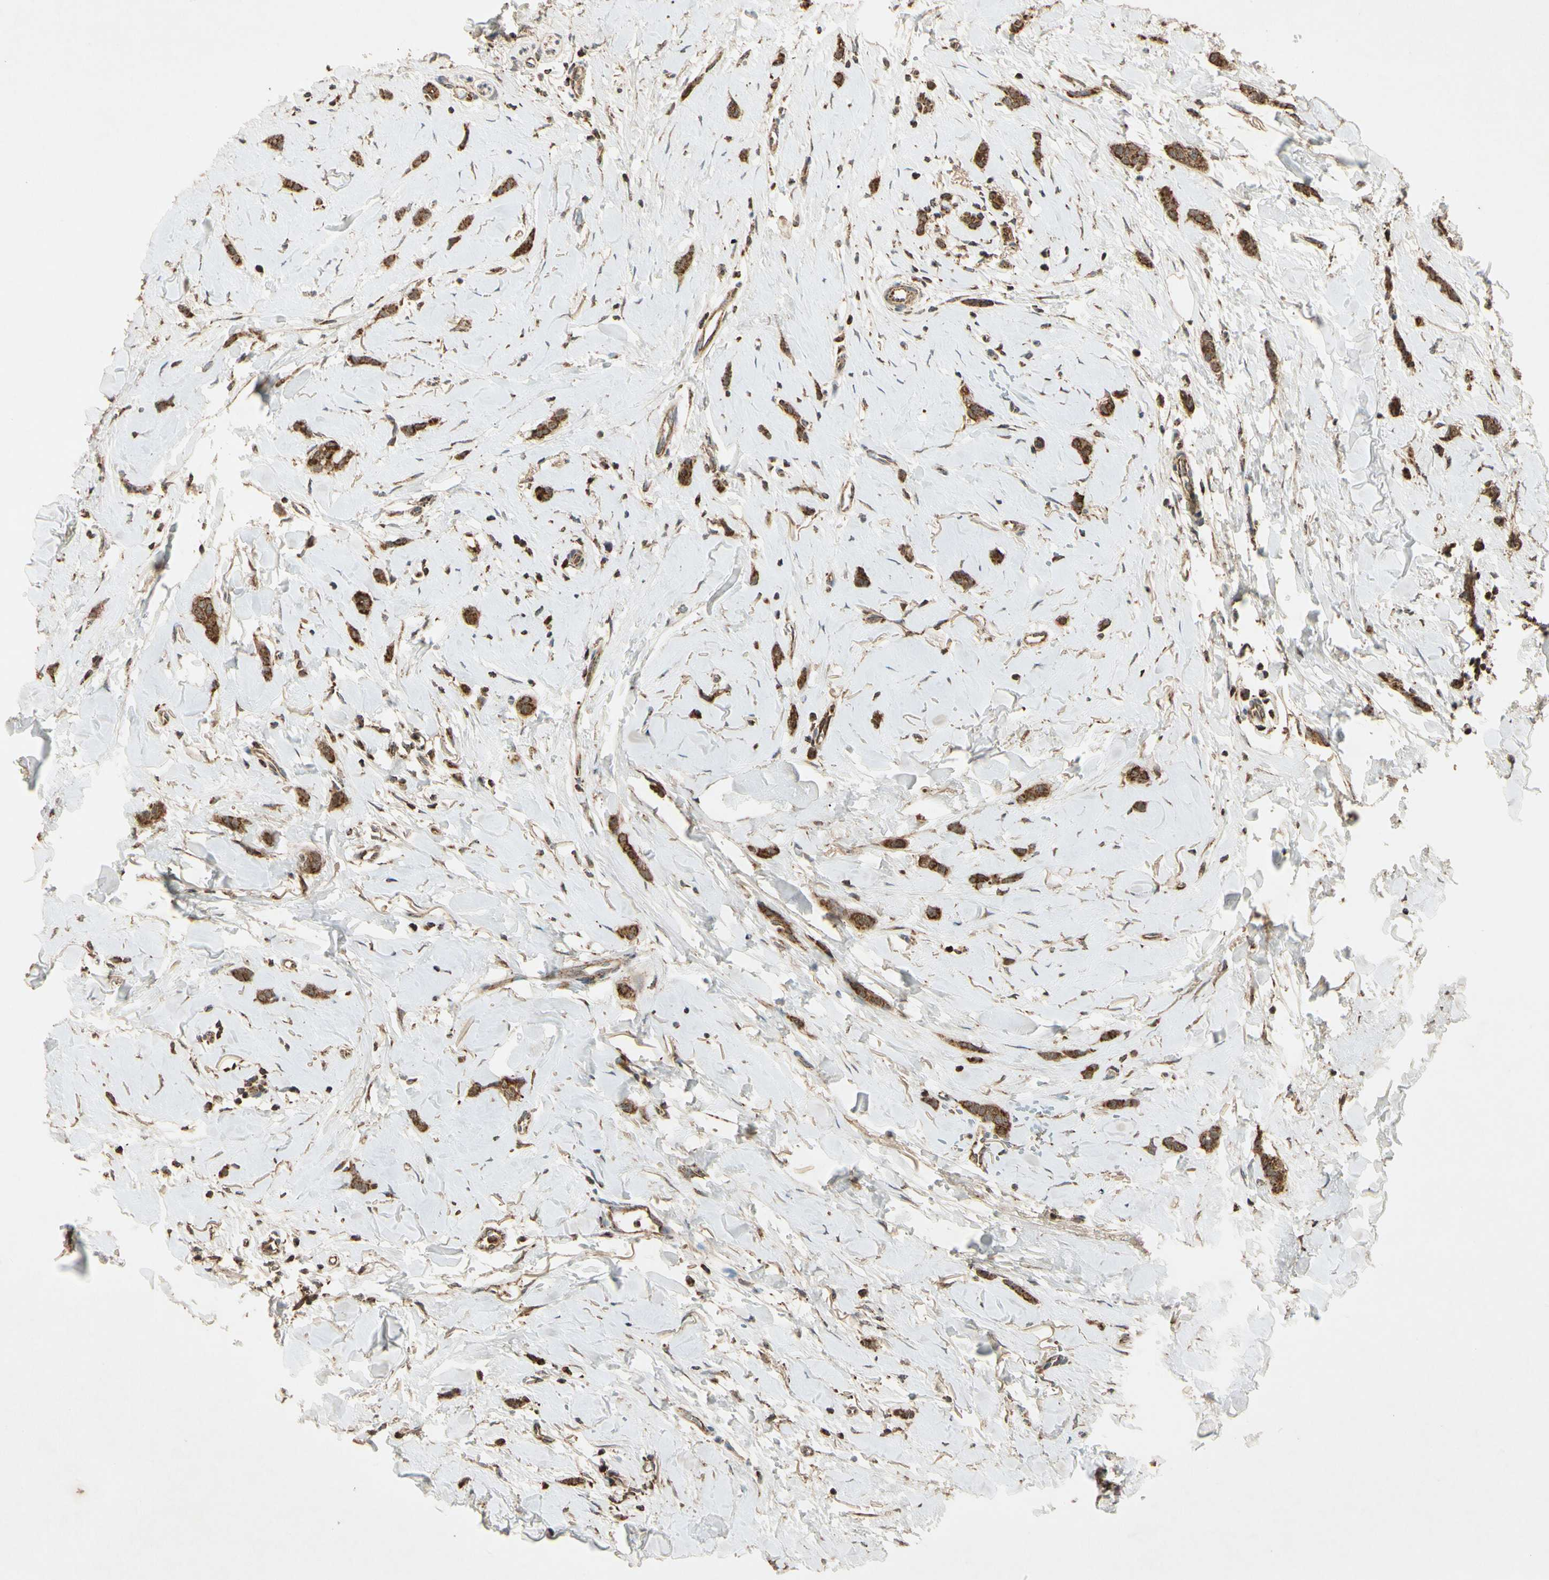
{"staining": {"intensity": "moderate", "quantity": ">75%", "location": "cytoplasmic/membranous"}, "tissue": "breast cancer", "cell_type": "Tumor cells", "image_type": "cancer", "snomed": [{"axis": "morphology", "description": "Lobular carcinoma"}, {"axis": "topography", "description": "Skin"}, {"axis": "topography", "description": "Breast"}], "caption": "Immunohistochemical staining of breast cancer (lobular carcinoma) exhibits medium levels of moderate cytoplasmic/membranous positivity in about >75% of tumor cells. Using DAB (3,3'-diaminobenzidine) (brown) and hematoxylin (blue) stains, captured at high magnification using brightfield microscopy.", "gene": "PRDX5", "patient": {"sex": "female", "age": 46}}